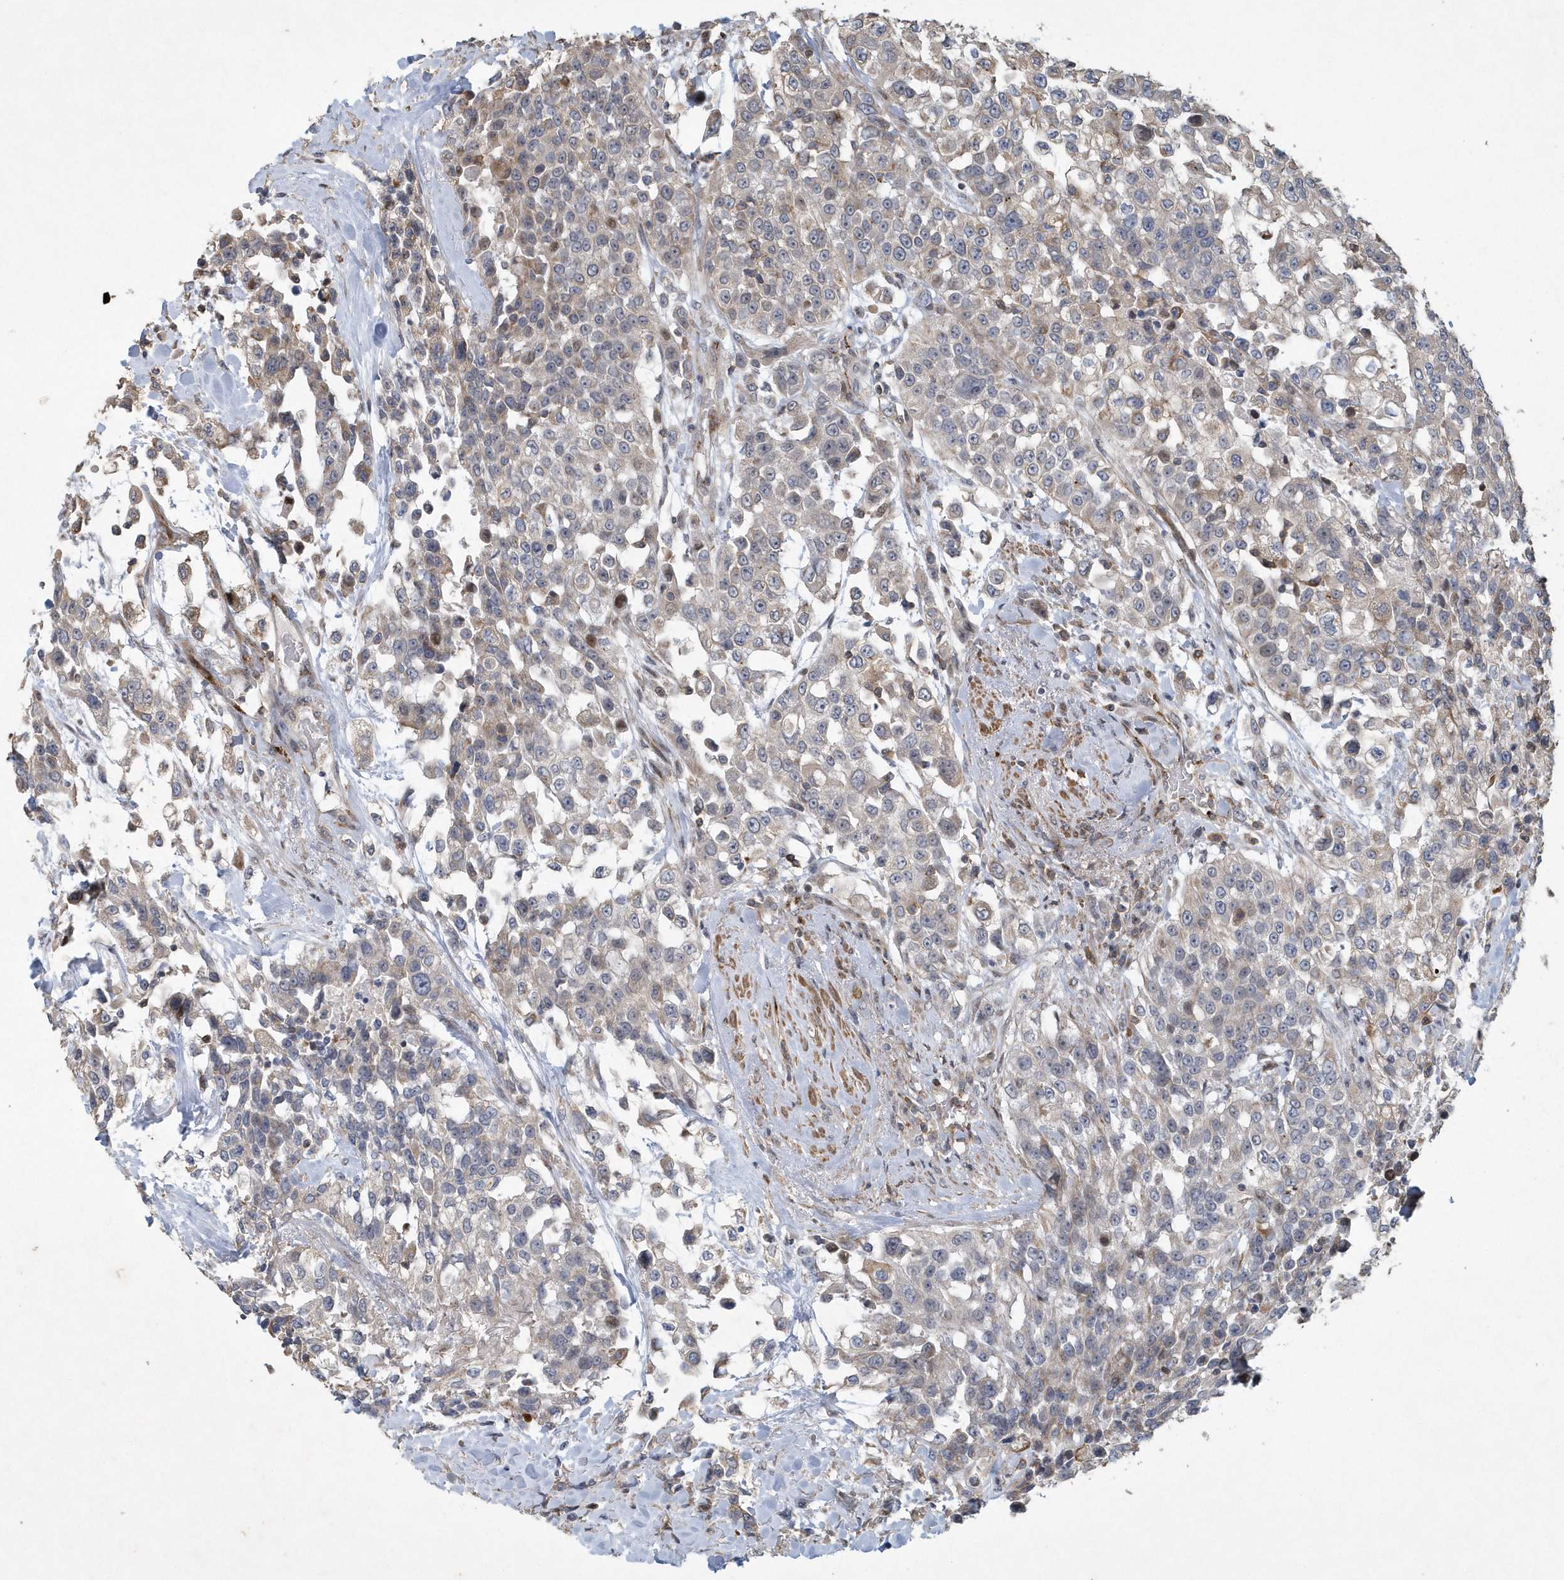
{"staining": {"intensity": "weak", "quantity": "<25%", "location": "cytoplasmic/membranous"}, "tissue": "urothelial cancer", "cell_type": "Tumor cells", "image_type": "cancer", "snomed": [{"axis": "morphology", "description": "Urothelial carcinoma, High grade"}, {"axis": "topography", "description": "Urinary bladder"}], "caption": "Tumor cells are negative for protein expression in human urothelial carcinoma (high-grade). (Brightfield microscopy of DAB (3,3'-diaminobenzidine) immunohistochemistry at high magnification).", "gene": "N4BP2", "patient": {"sex": "female", "age": 80}}